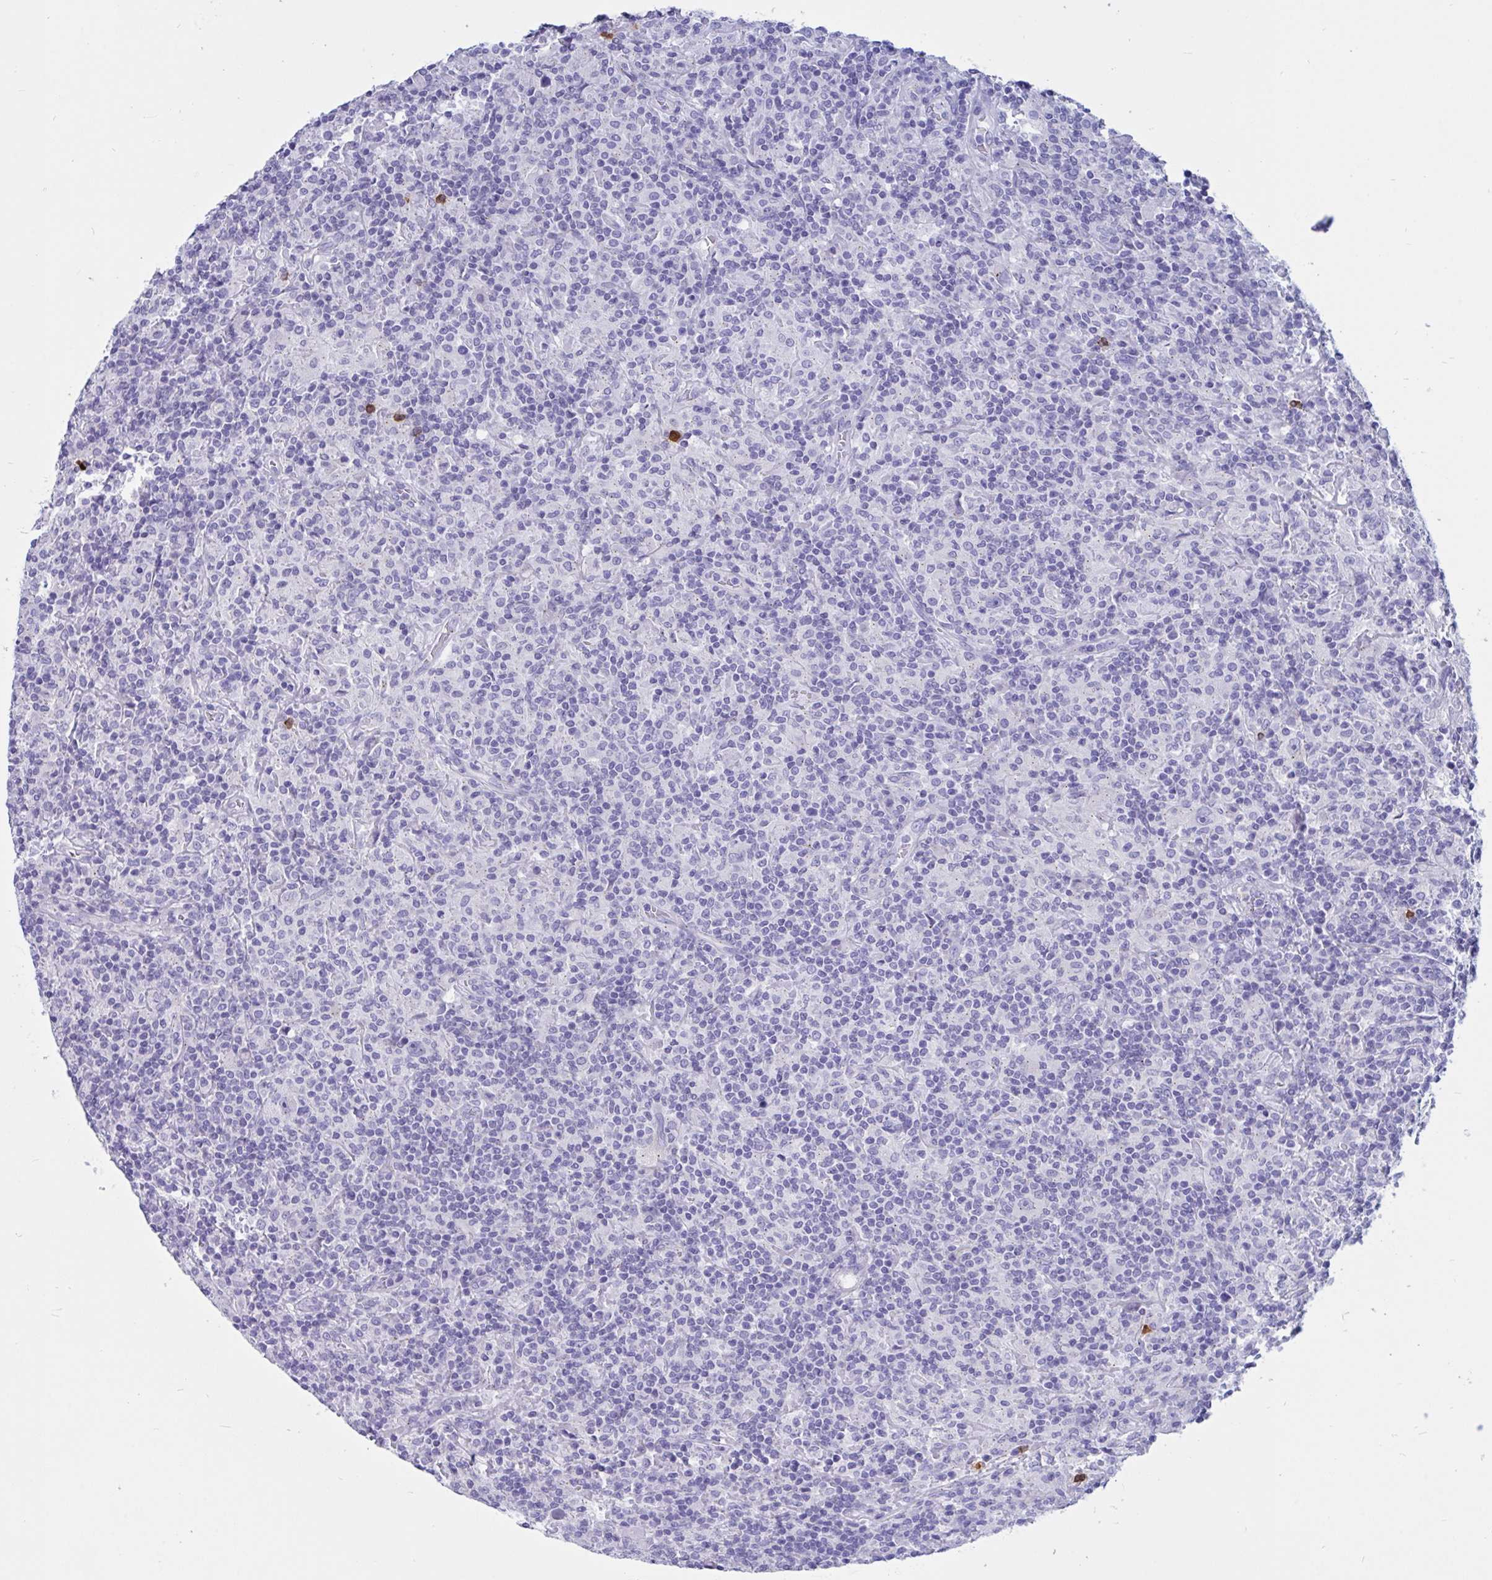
{"staining": {"intensity": "negative", "quantity": "none", "location": "none"}, "tissue": "lymphoma", "cell_type": "Tumor cells", "image_type": "cancer", "snomed": [{"axis": "morphology", "description": "Hodgkin's disease, NOS"}, {"axis": "topography", "description": "Lymph node"}], "caption": "The immunohistochemistry (IHC) photomicrograph has no significant expression in tumor cells of lymphoma tissue.", "gene": "RNASE3", "patient": {"sex": "male", "age": 70}}